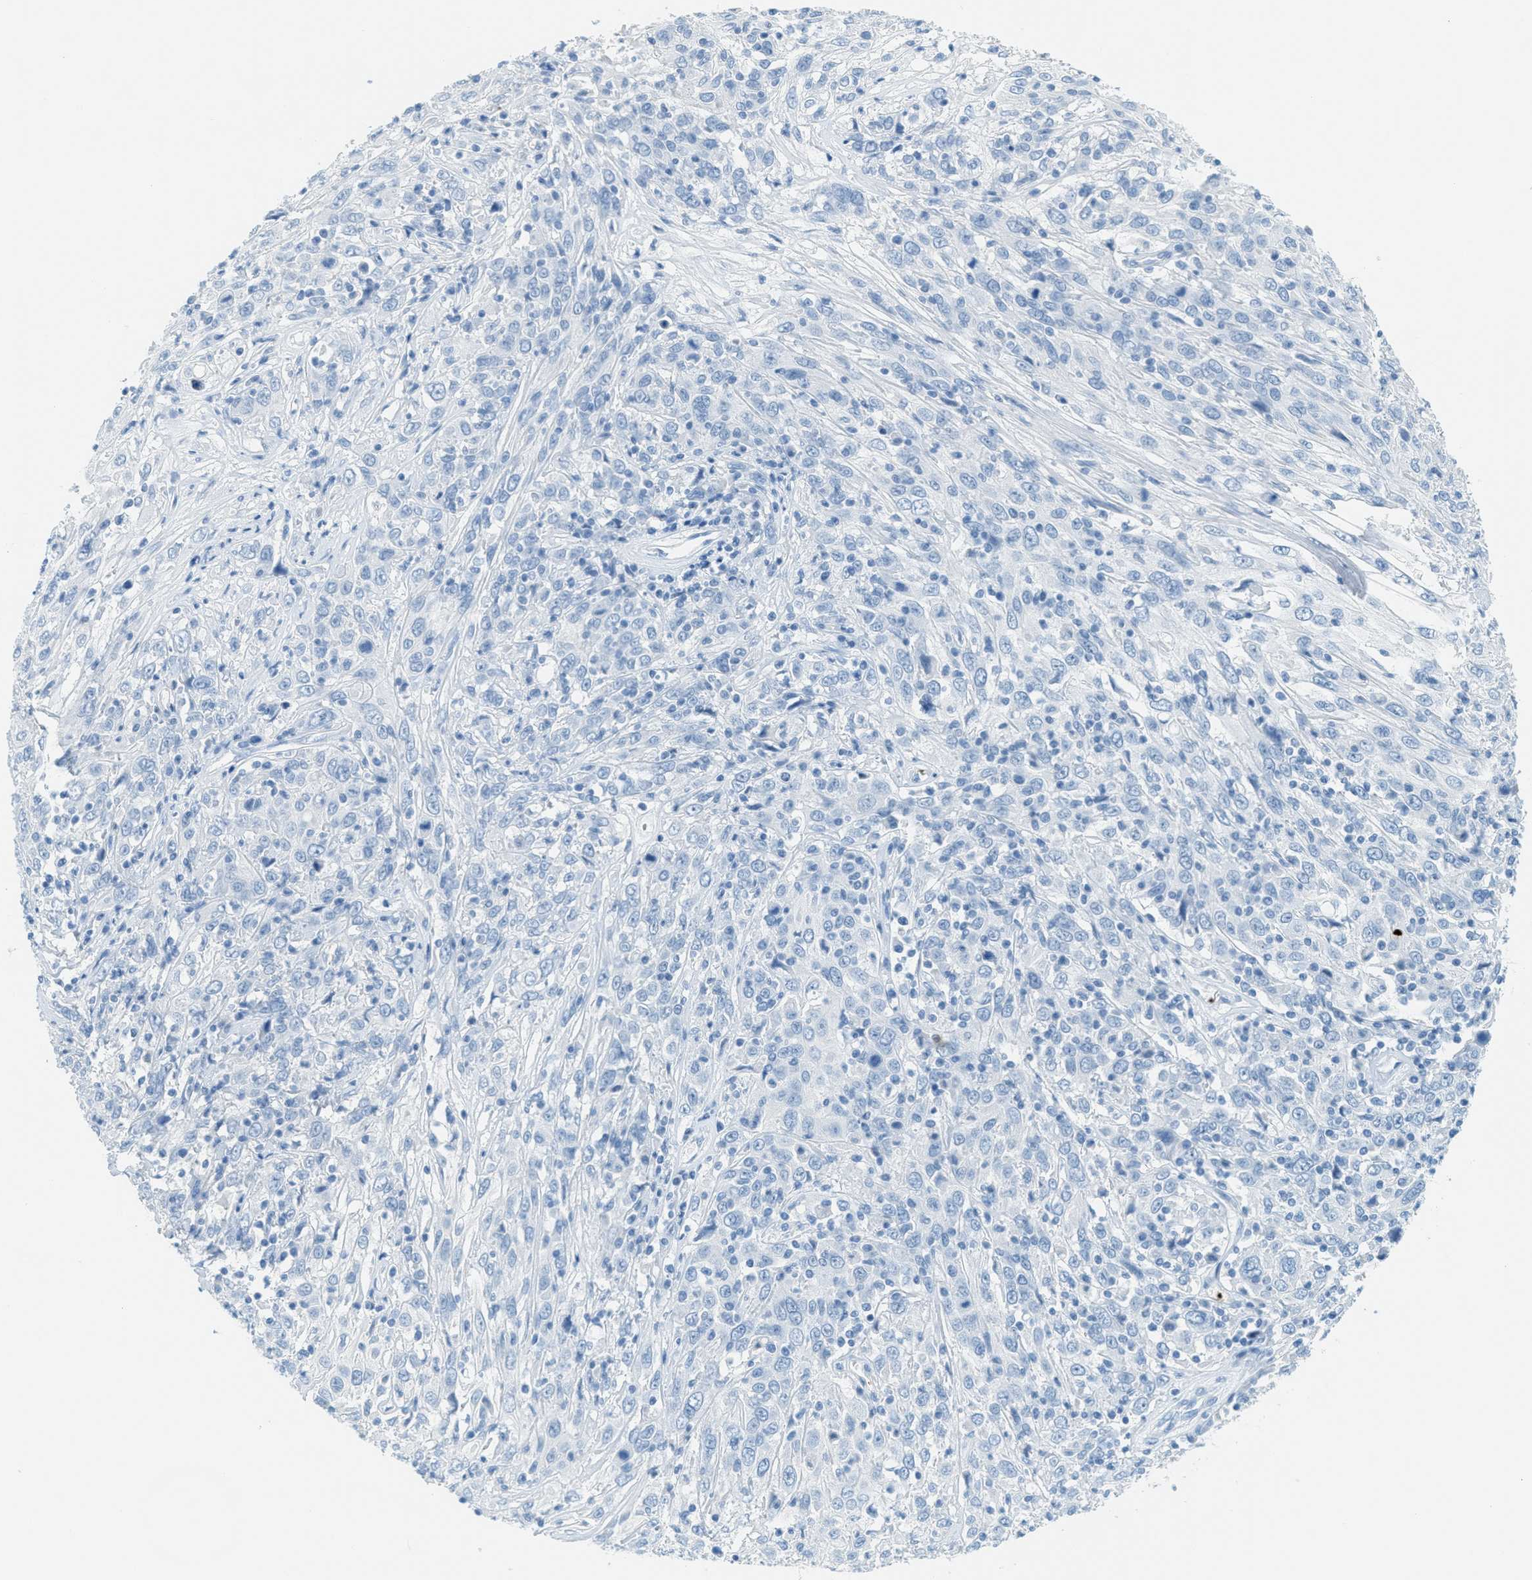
{"staining": {"intensity": "negative", "quantity": "none", "location": "none"}, "tissue": "cervical cancer", "cell_type": "Tumor cells", "image_type": "cancer", "snomed": [{"axis": "morphology", "description": "Squamous cell carcinoma, NOS"}, {"axis": "topography", "description": "Cervix"}], "caption": "This image is of cervical cancer (squamous cell carcinoma) stained with immunohistochemistry (IHC) to label a protein in brown with the nuclei are counter-stained blue. There is no positivity in tumor cells. Nuclei are stained in blue.", "gene": "PPBP", "patient": {"sex": "female", "age": 46}}